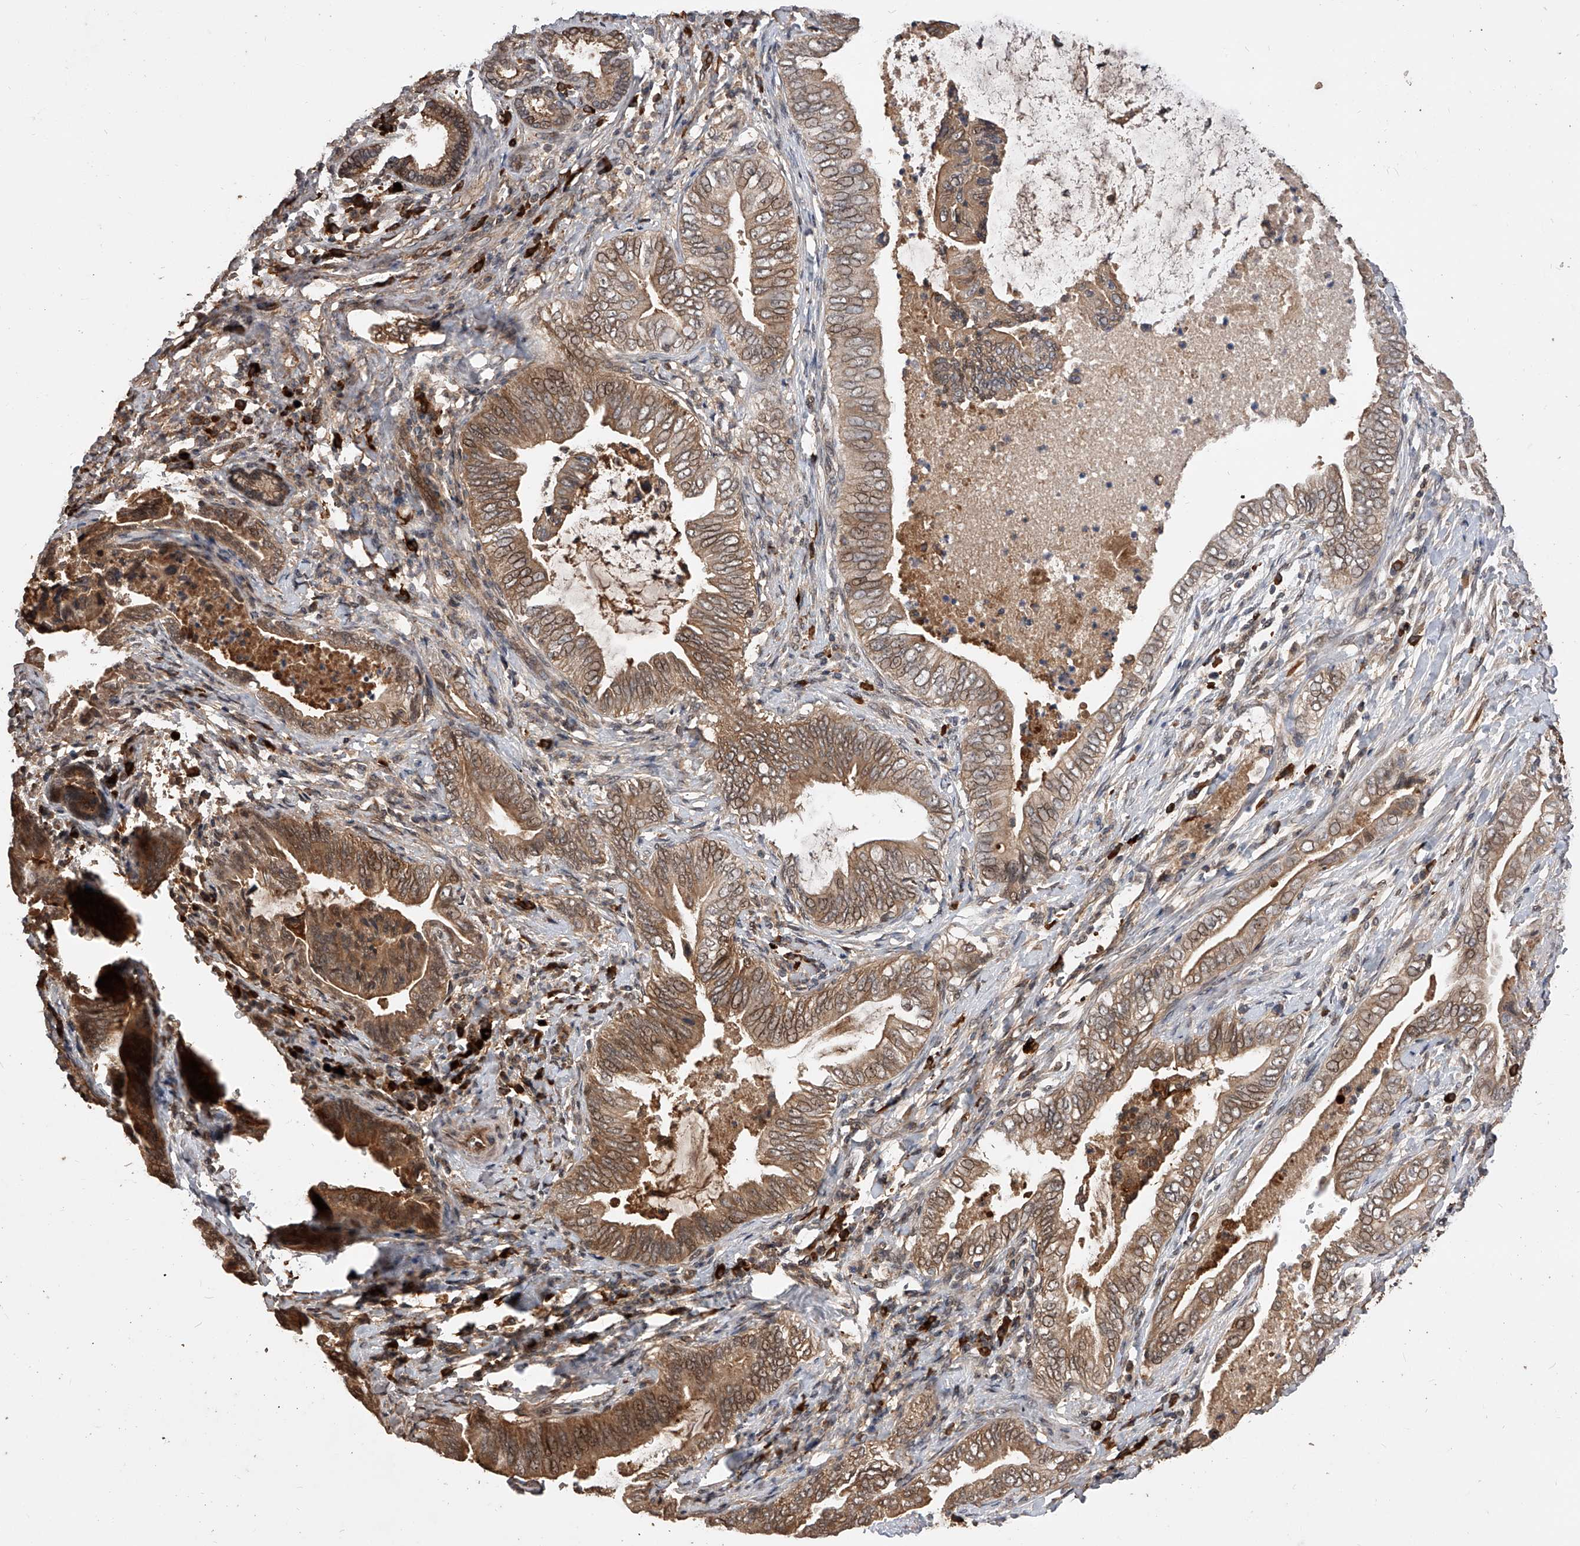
{"staining": {"intensity": "moderate", "quantity": ">75%", "location": "cytoplasmic/membranous,nuclear"}, "tissue": "pancreatic cancer", "cell_type": "Tumor cells", "image_type": "cancer", "snomed": [{"axis": "morphology", "description": "Adenocarcinoma, NOS"}, {"axis": "topography", "description": "Pancreas"}], "caption": "Protein staining of adenocarcinoma (pancreatic) tissue displays moderate cytoplasmic/membranous and nuclear expression in approximately >75% of tumor cells. Nuclei are stained in blue.", "gene": "CFAP410", "patient": {"sex": "male", "age": 75}}